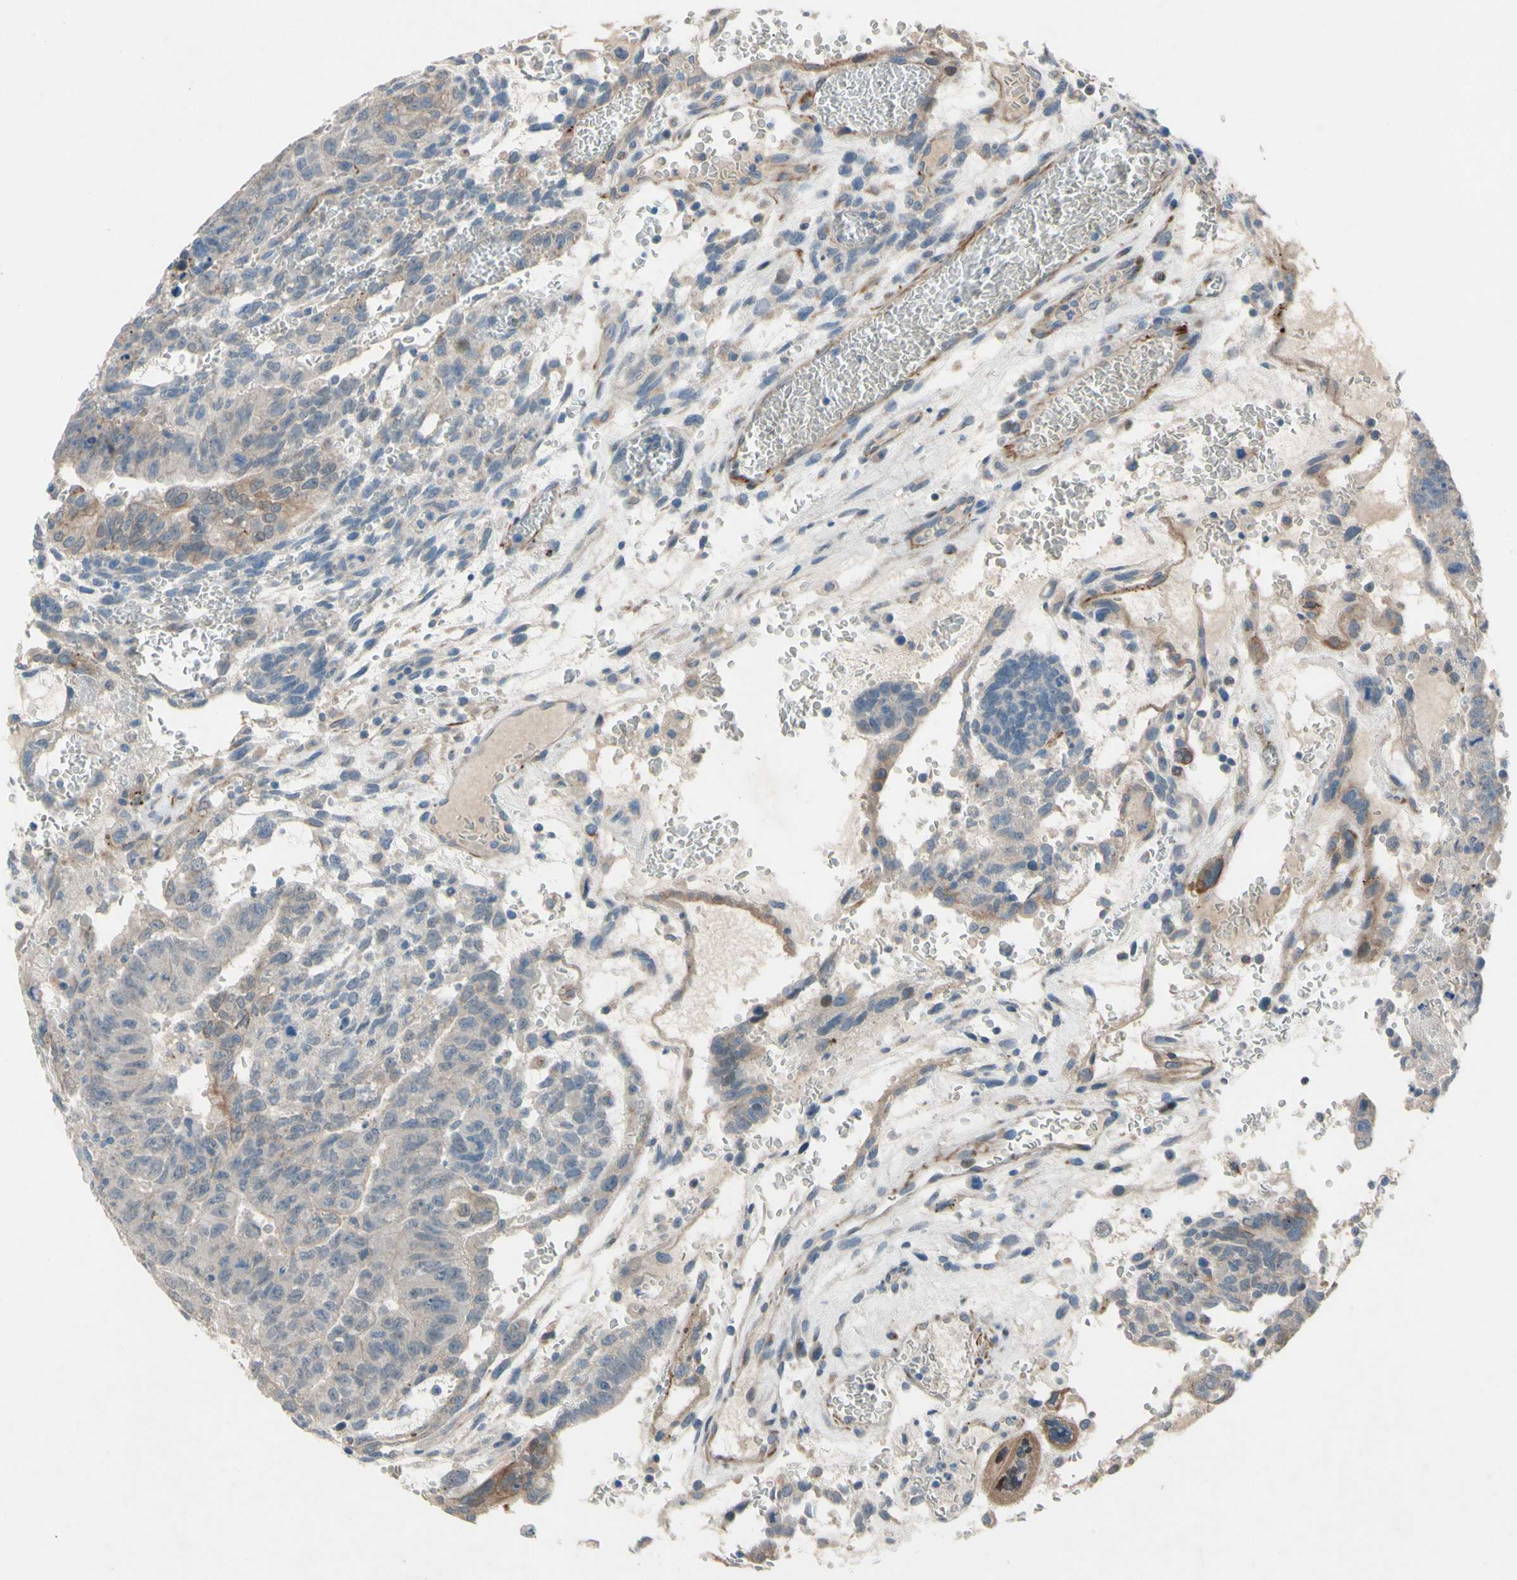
{"staining": {"intensity": "weak", "quantity": "<25%", "location": "cytoplasmic/membranous"}, "tissue": "testis cancer", "cell_type": "Tumor cells", "image_type": "cancer", "snomed": [{"axis": "morphology", "description": "Seminoma, NOS"}, {"axis": "morphology", "description": "Carcinoma, Embryonal, NOS"}, {"axis": "topography", "description": "Testis"}], "caption": "The photomicrograph displays no staining of tumor cells in testis embryonal carcinoma. Brightfield microscopy of IHC stained with DAB (3,3'-diaminobenzidine) (brown) and hematoxylin (blue), captured at high magnification.", "gene": "CDCP1", "patient": {"sex": "male", "age": 52}}